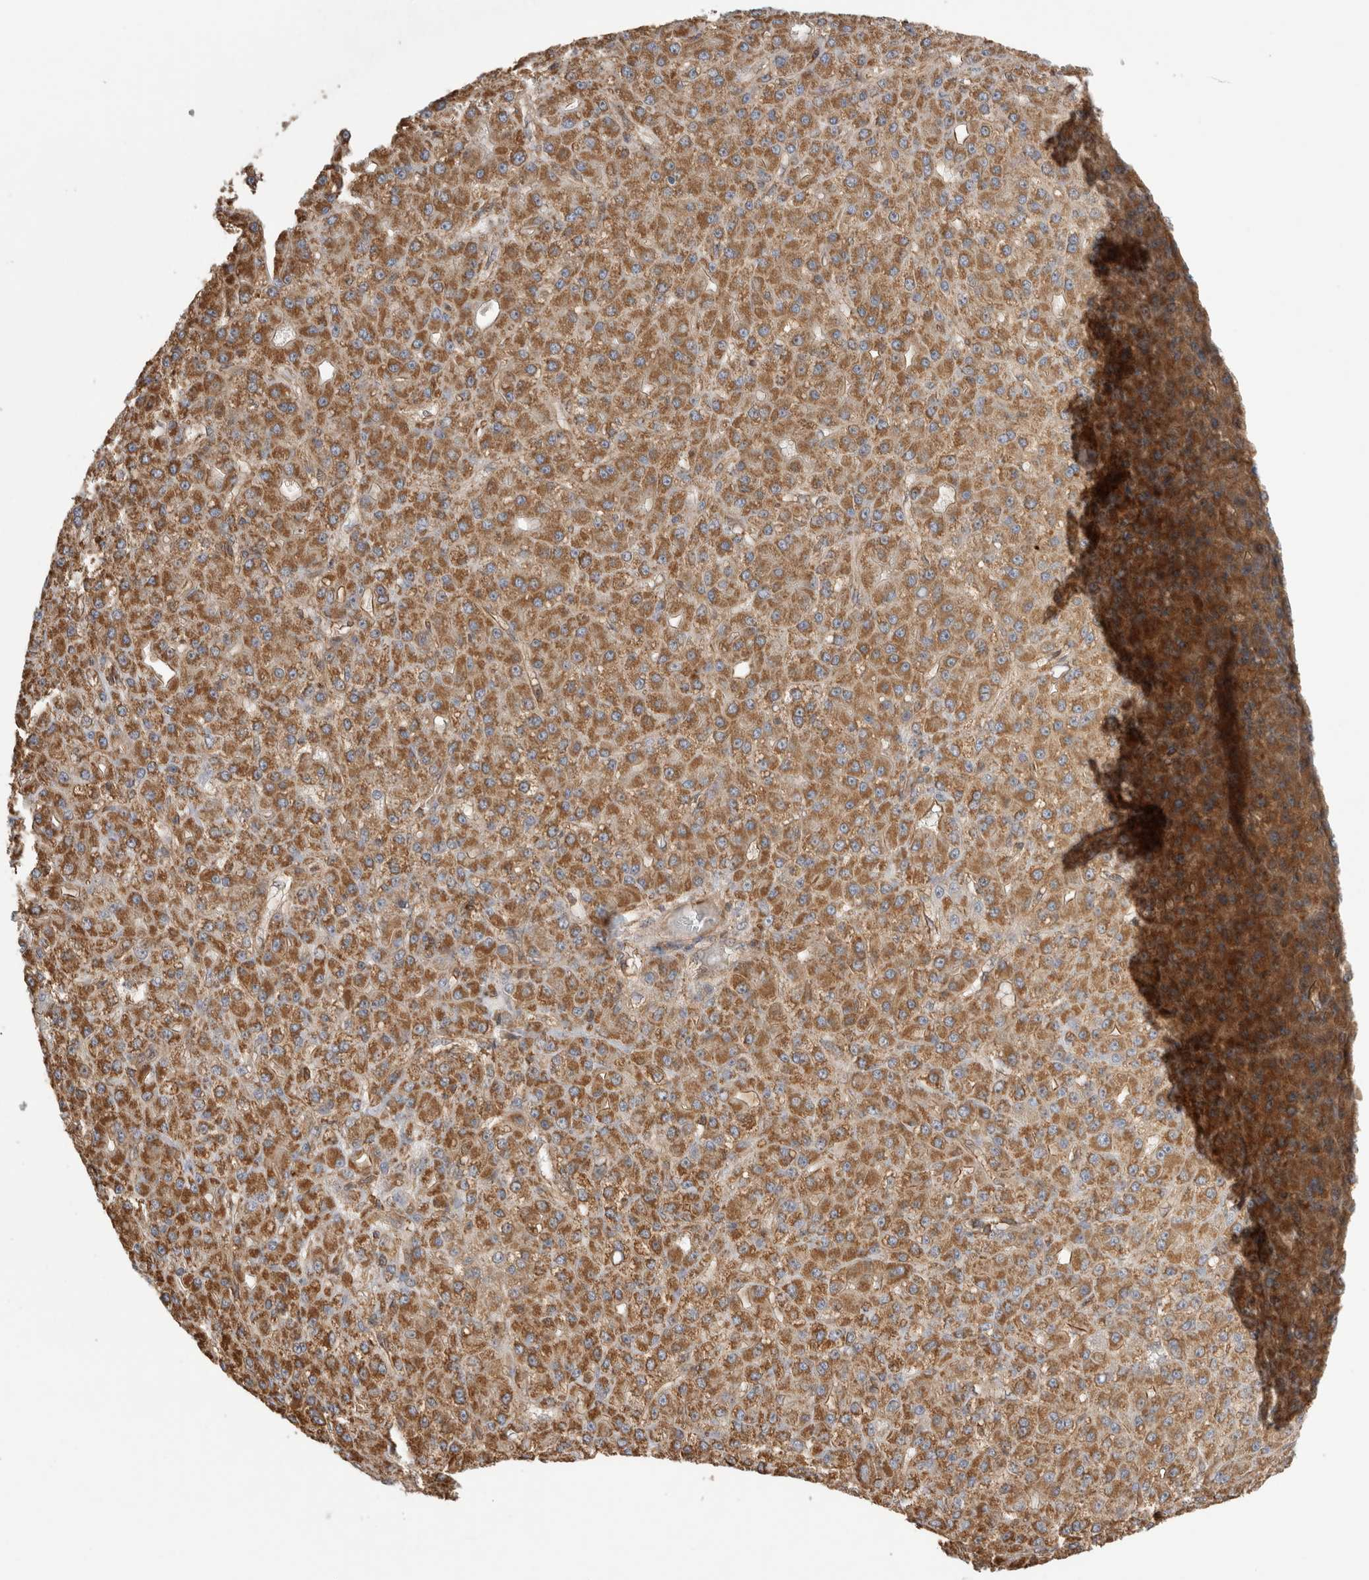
{"staining": {"intensity": "strong", "quantity": ">75%", "location": "cytoplasmic/membranous"}, "tissue": "liver cancer", "cell_type": "Tumor cells", "image_type": "cancer", "snomed": [{"axis": "morphology", "description": "Carcinoma, Hepatocellular, NOS"}, {"axis": "topography", "description": "Liver"}], "caption": "DAB immunohistochemical staining of human liver cancer reveals strong cytoplasmic/membranous protein expression in about >75% of tumor cells. (DAB (3,3'-diaminobenzidine) IHC with brightfield microscopy, high magnification).", "gene": "IMMP2L", "patient": {"sex": "male", "age": 67}}